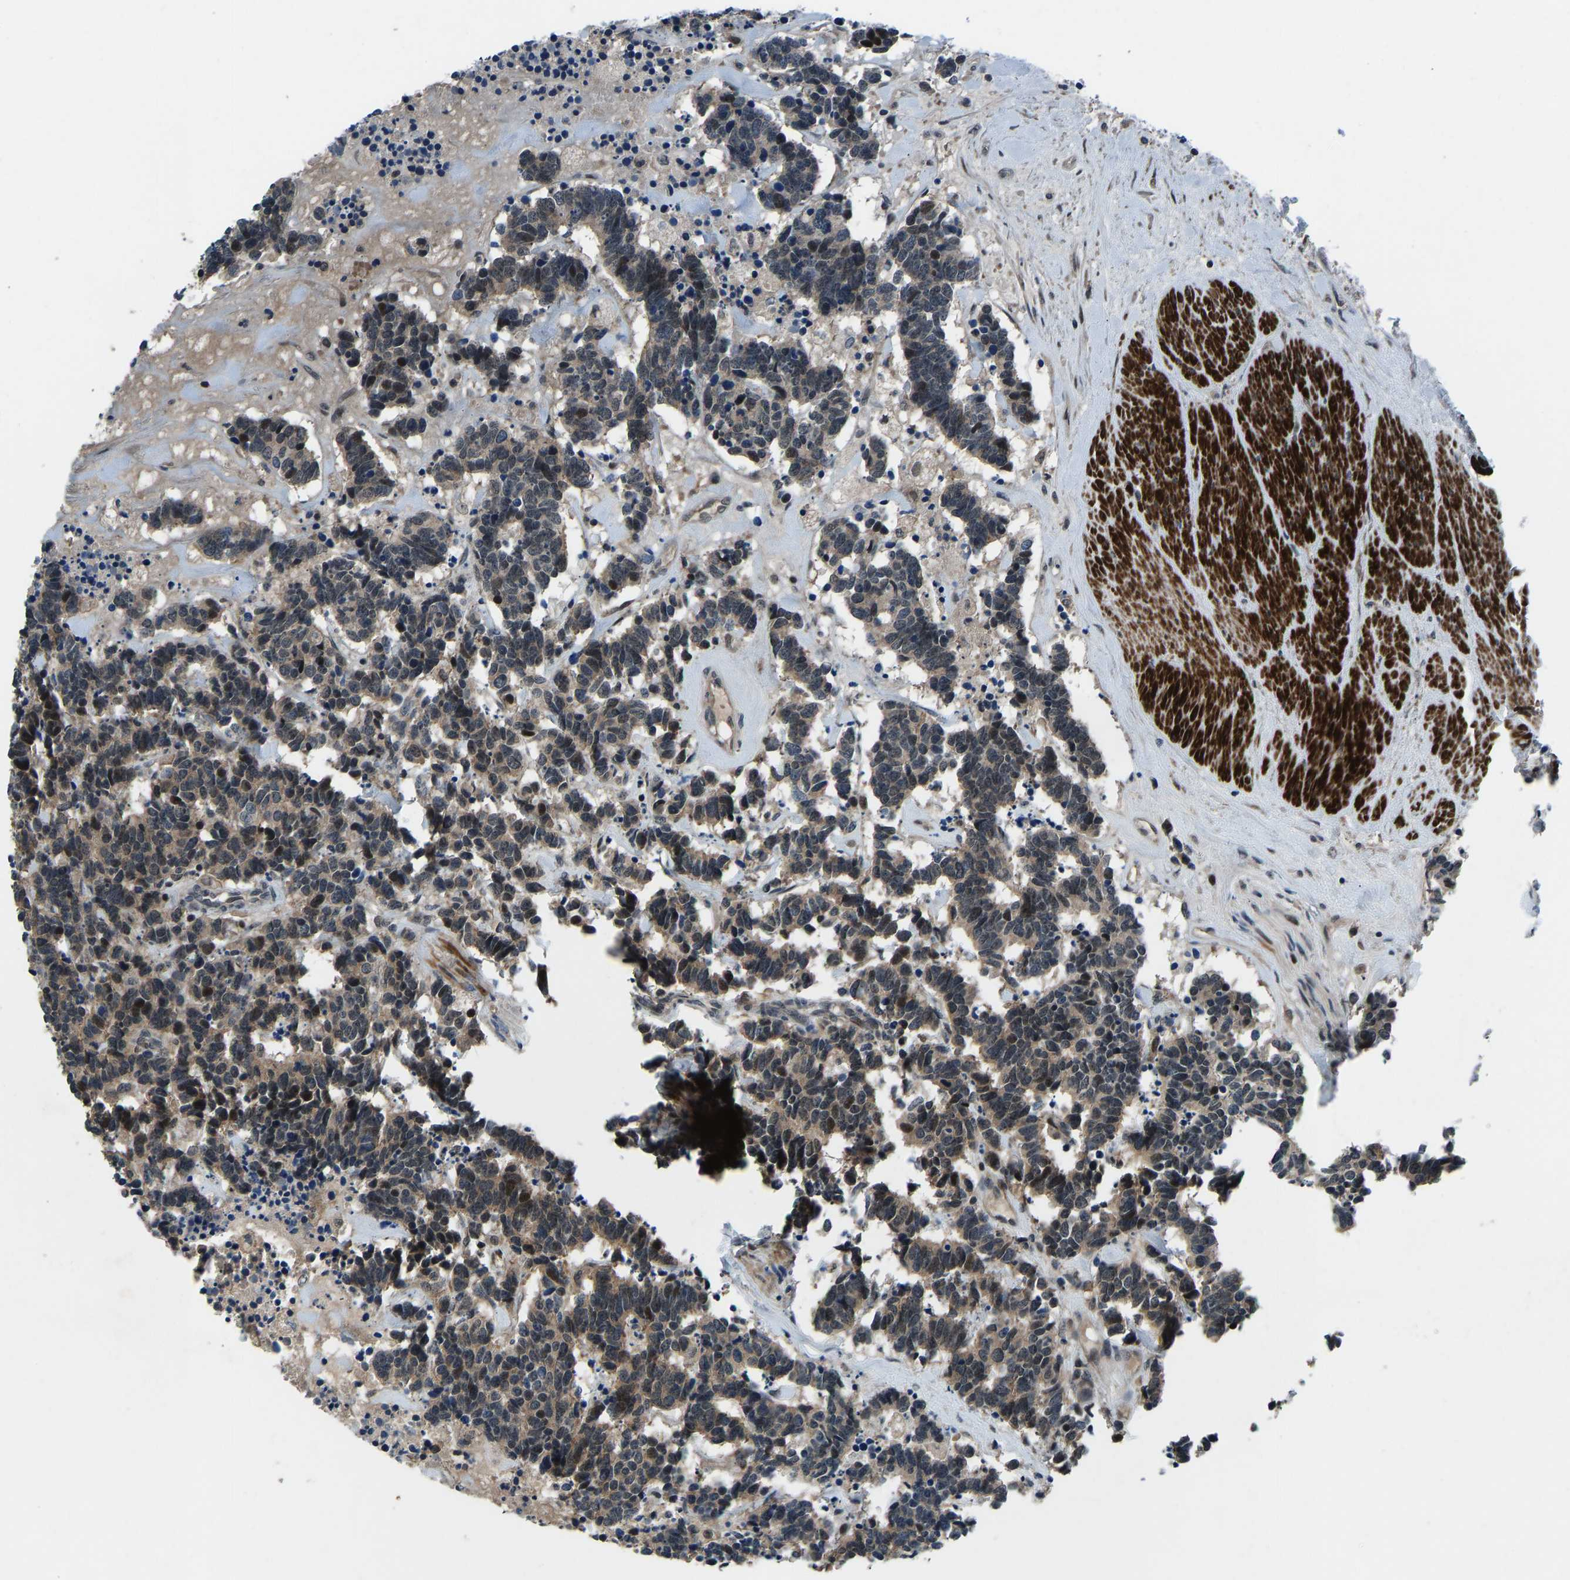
{"staining": {"intensity": "moderate", "quantity": ">75%", "location": "cytoplasmic/membranous,nuclear"}, "tissue": "carcinoid", "cell_type": "Tumor cells", "image_type": "cancer", "snomed": [{"axis": "morphology", "description": "Carcinoma, NOS"}, {"axis": "morphology", "description": "Carcinoid, malignant, NOS"}, {"axis": "topography", "description": "Urinary bladder"}], "caption": "Tumor cells demonstrate moderate cytoplasmic/membranous and nuclear expression in approximately >75% of cells in carcinoma.", "gene": "RLIM", "patient": {"sex": "male", "age": 57}}